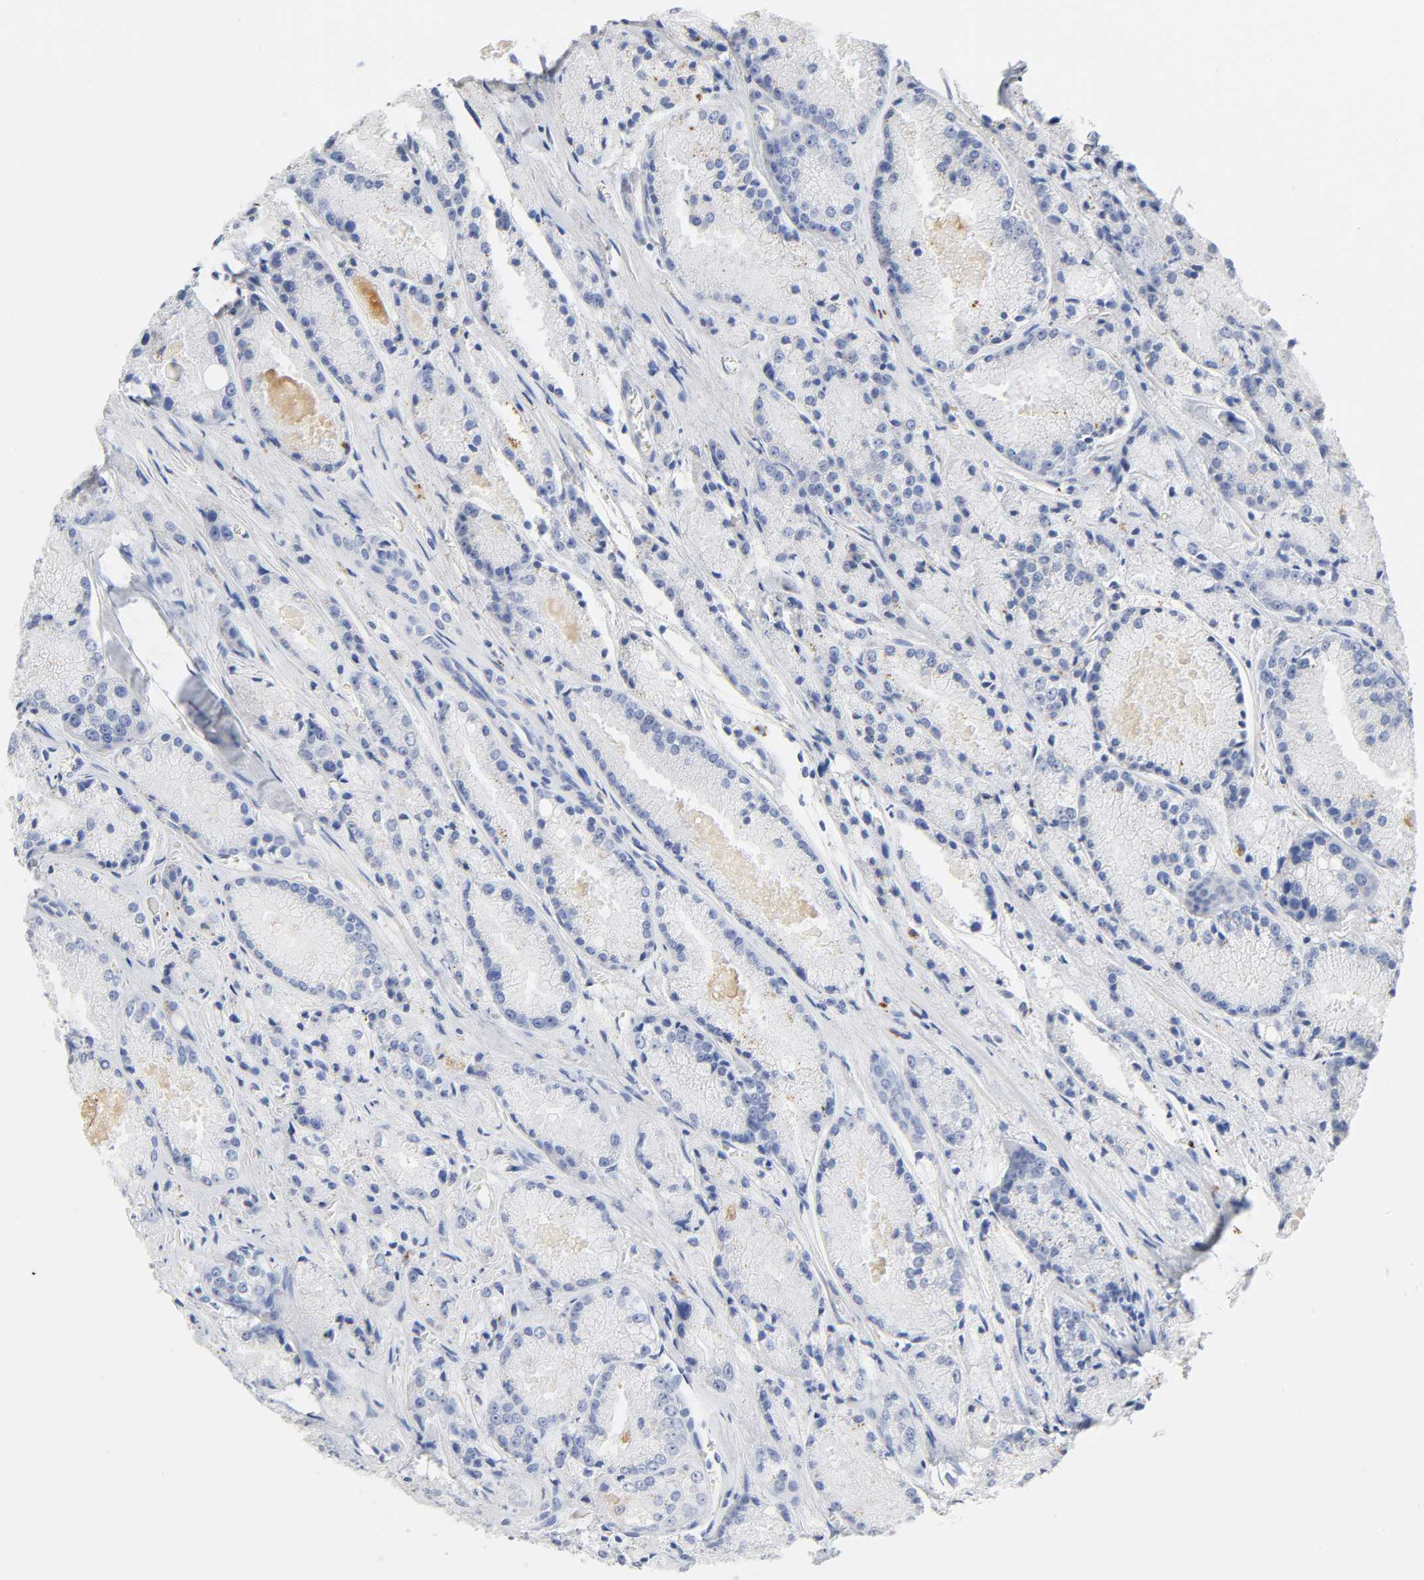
{"staining": {"intensity": "negative", "quantity": "none", "location": "none"}, "tissue": "prostate cancer", "cell_type": "Tumor cells", "image_type": "cancer", "snomed": [{"axis": "morphology", "description": "Adenocarcinoma, Low grade"}, {"axis": "topography", "description": "Prostate"}], "caption": "This is a micrograph of immunohistochemistry staining of low-grade adenocarcinoma (prostate), which shows no positivity in tumor cells. Nuclei are stained in blue.", "gene": "PLP1", "patient": {"sex": "male", "age": 64}}